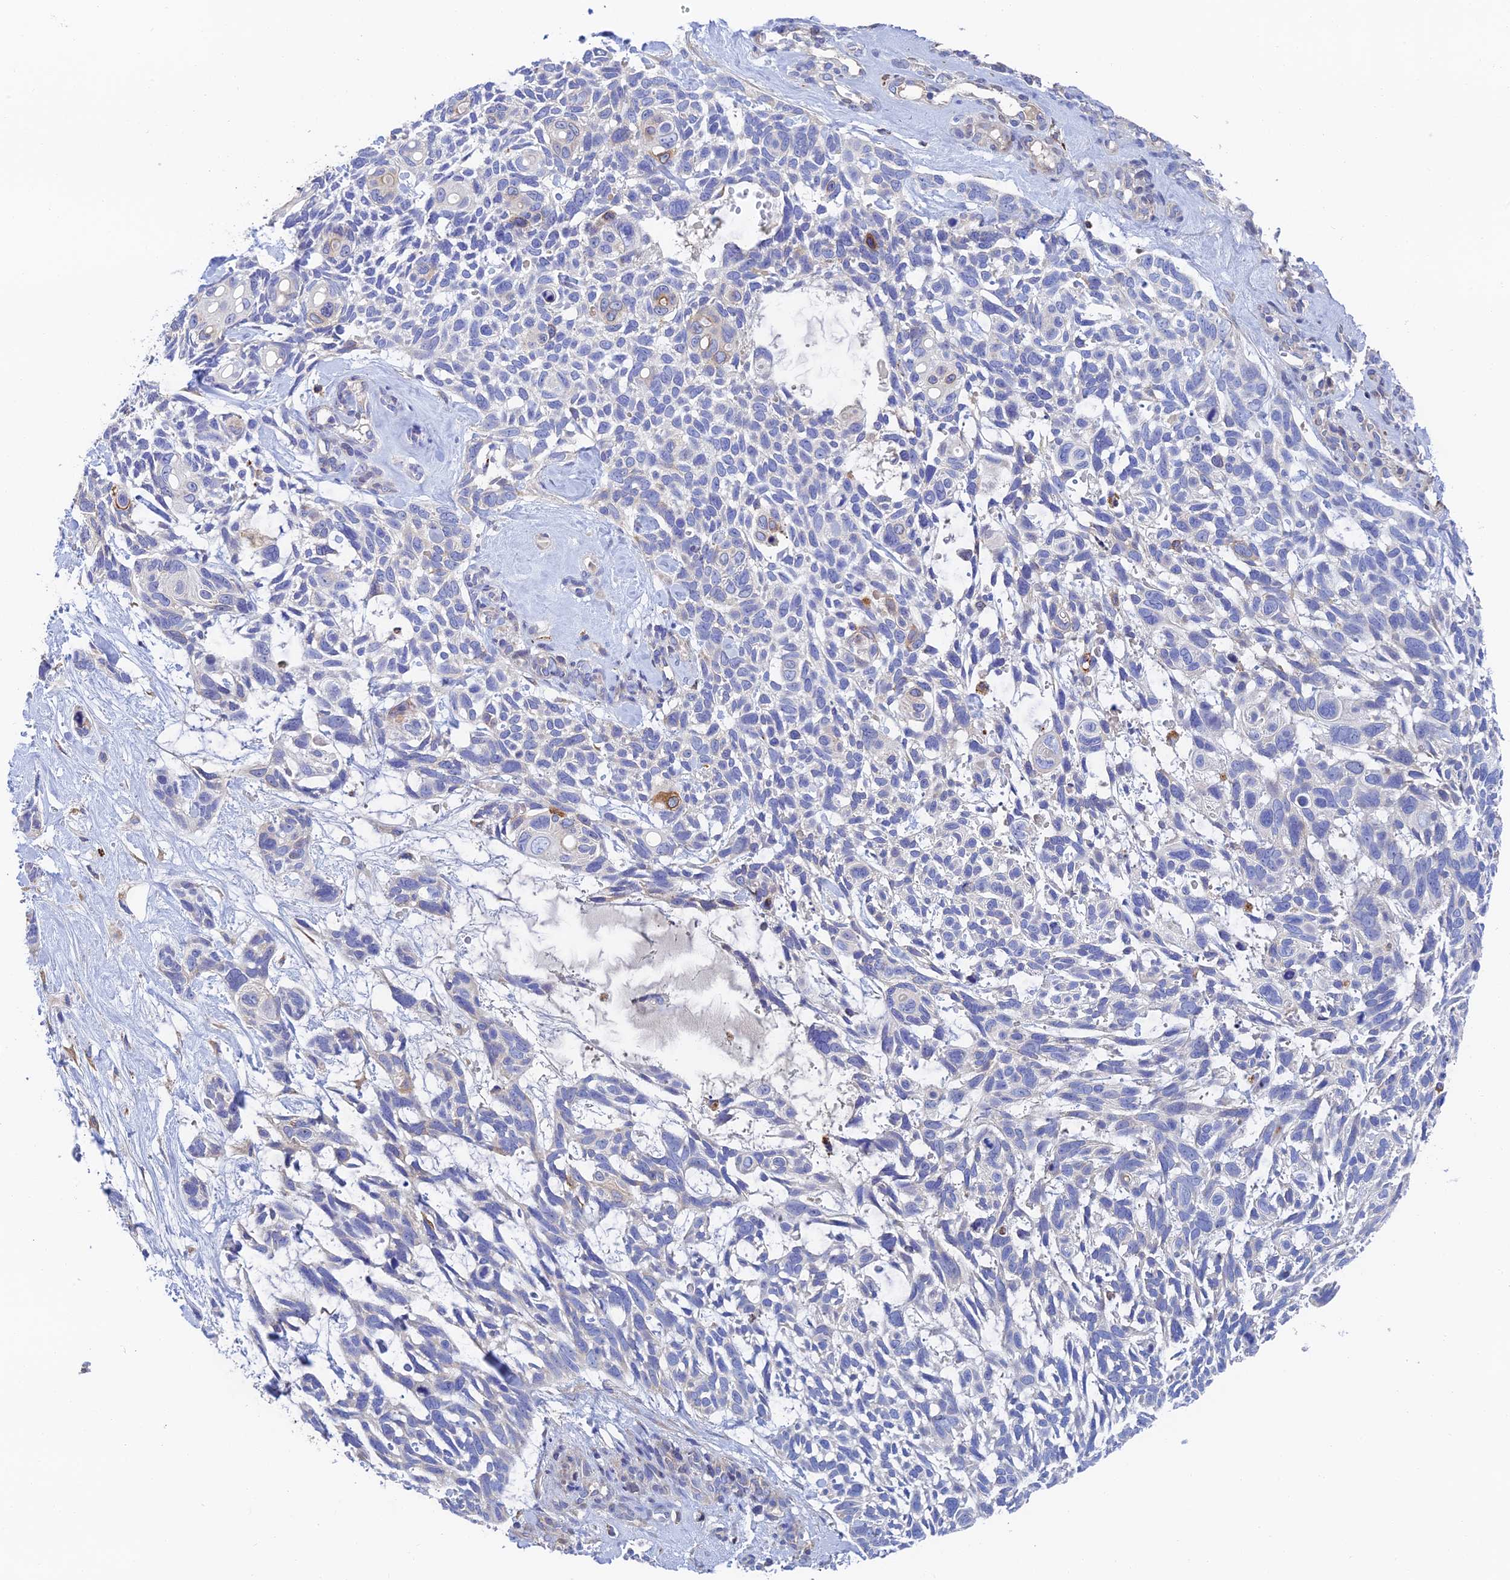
{"staining": {"intensity": "negative", "quantity": "none", "location": "none"}, "tissue": "skin cancer", "cell_type": "Tumor cells", "image_type": "cancer", "snomed": [{"axis": "morphology", "description": "Basal cell carcinoma"}, {"axis": "topography", "description": "Skin"}], "caption": "This is an immunohistochemistry micrograph of skin basal cell carcinoma. There is no positivity in tumor cells.", "gene": "RPGRIP1L", "patient": {"sex": "male", "age": 88}}